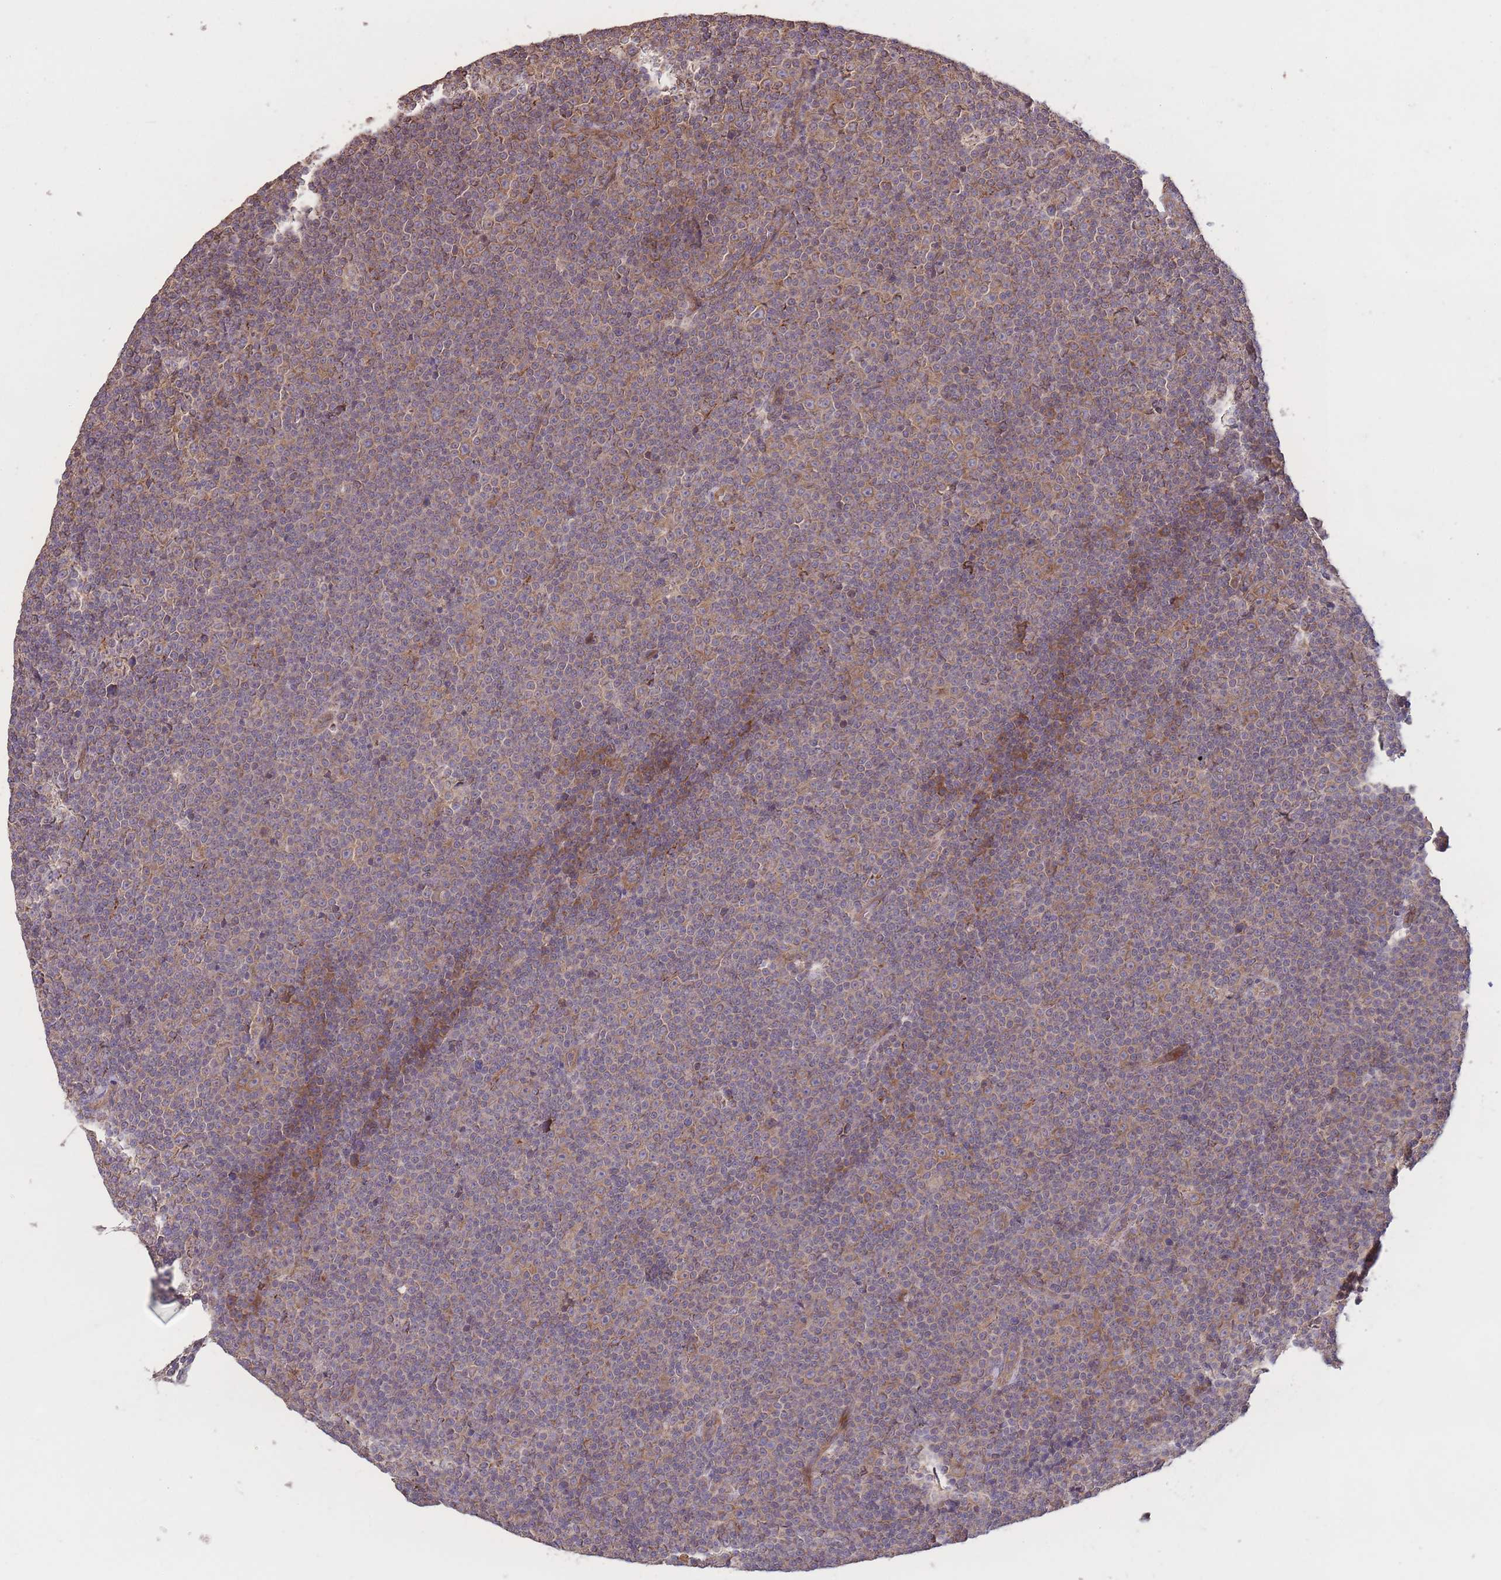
{"staining": {"intensity": "weak", "quantity": "25%-75%", "location": "cytoplasmic/membranous"}, "tissue": "lymphoma", "cell_type": "Tumor cells", "image_type": "cancer", "snomed": [{"axis": "morphology", "description": "Malignant lymphoma, non-Hodgkin's type, Low grade"}, {"axis": "topography", "description": "Lymph node"}], "caption": "The immunohistochemical stain labels weak cytoplasmic/membranous expression in tumor cells of lymphoma tissue. (IHC, brightfield microscopy, high magnification).", "gene": "EEF1AKMT1", "patient": {"sex": "female", "age": 67}}